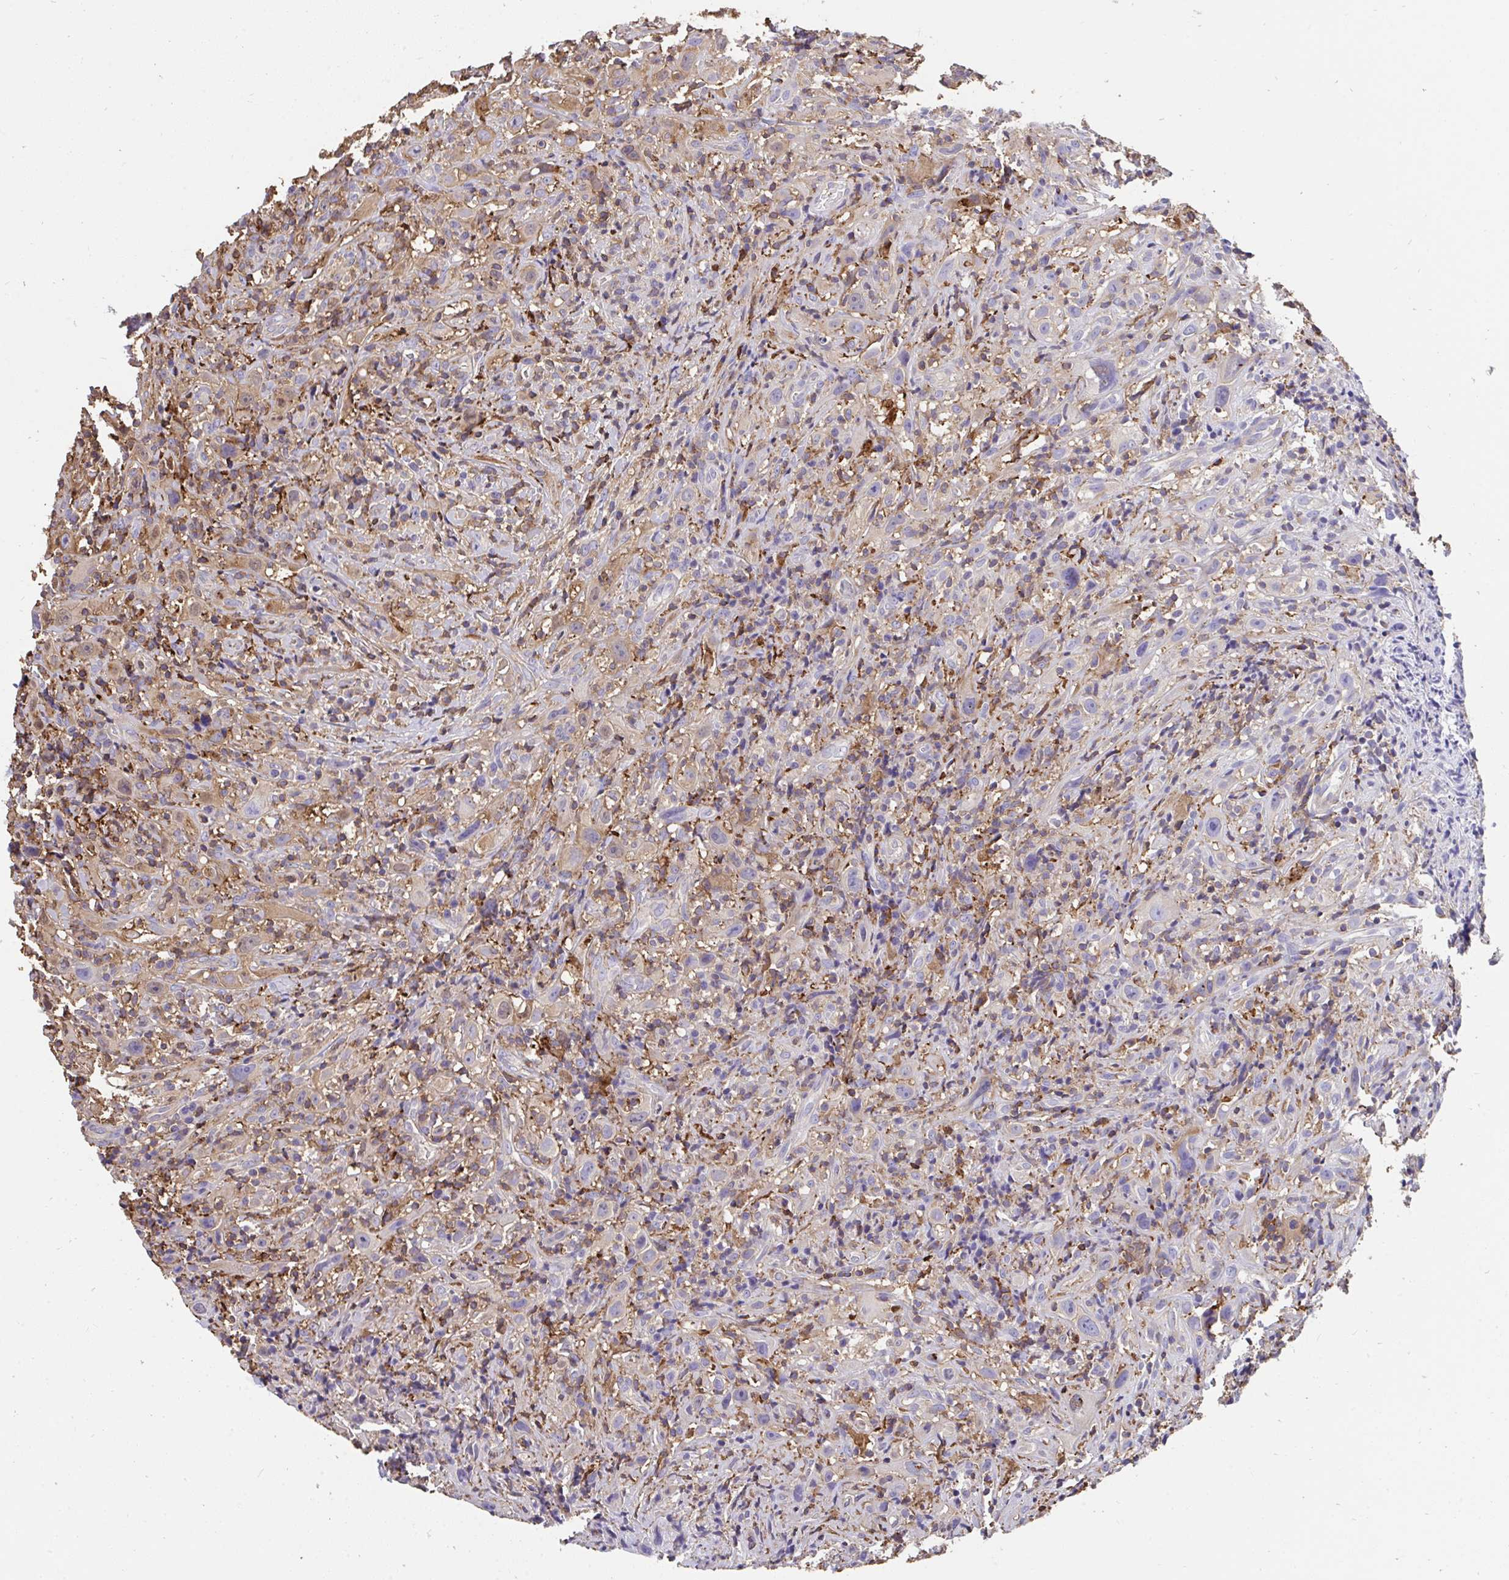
{"staining": {"intensity": "weak", "quantity": "25%-75%", "location": "cytoplasmic/membranous"}, "tissue": "head and neck cancer", "cell_type": "Tumor cells", "image_type": "cancer", "snomed": [{"axis": "morphology", "description": "Squamous cell carcinoma, NOS"}, {"axis": "topography", "description": "Head-Neck"}], "caption": "DAB (3,3'-diaminobenzidine) immunohistochemical staining of squamous cell carcinoma (head and neck) reveals weak cytoplasmic/membranous protein expression in about 25%-75% of tumor cells.", "gene": "CFL1", "patient": {"sex": "female", "age": 95}}